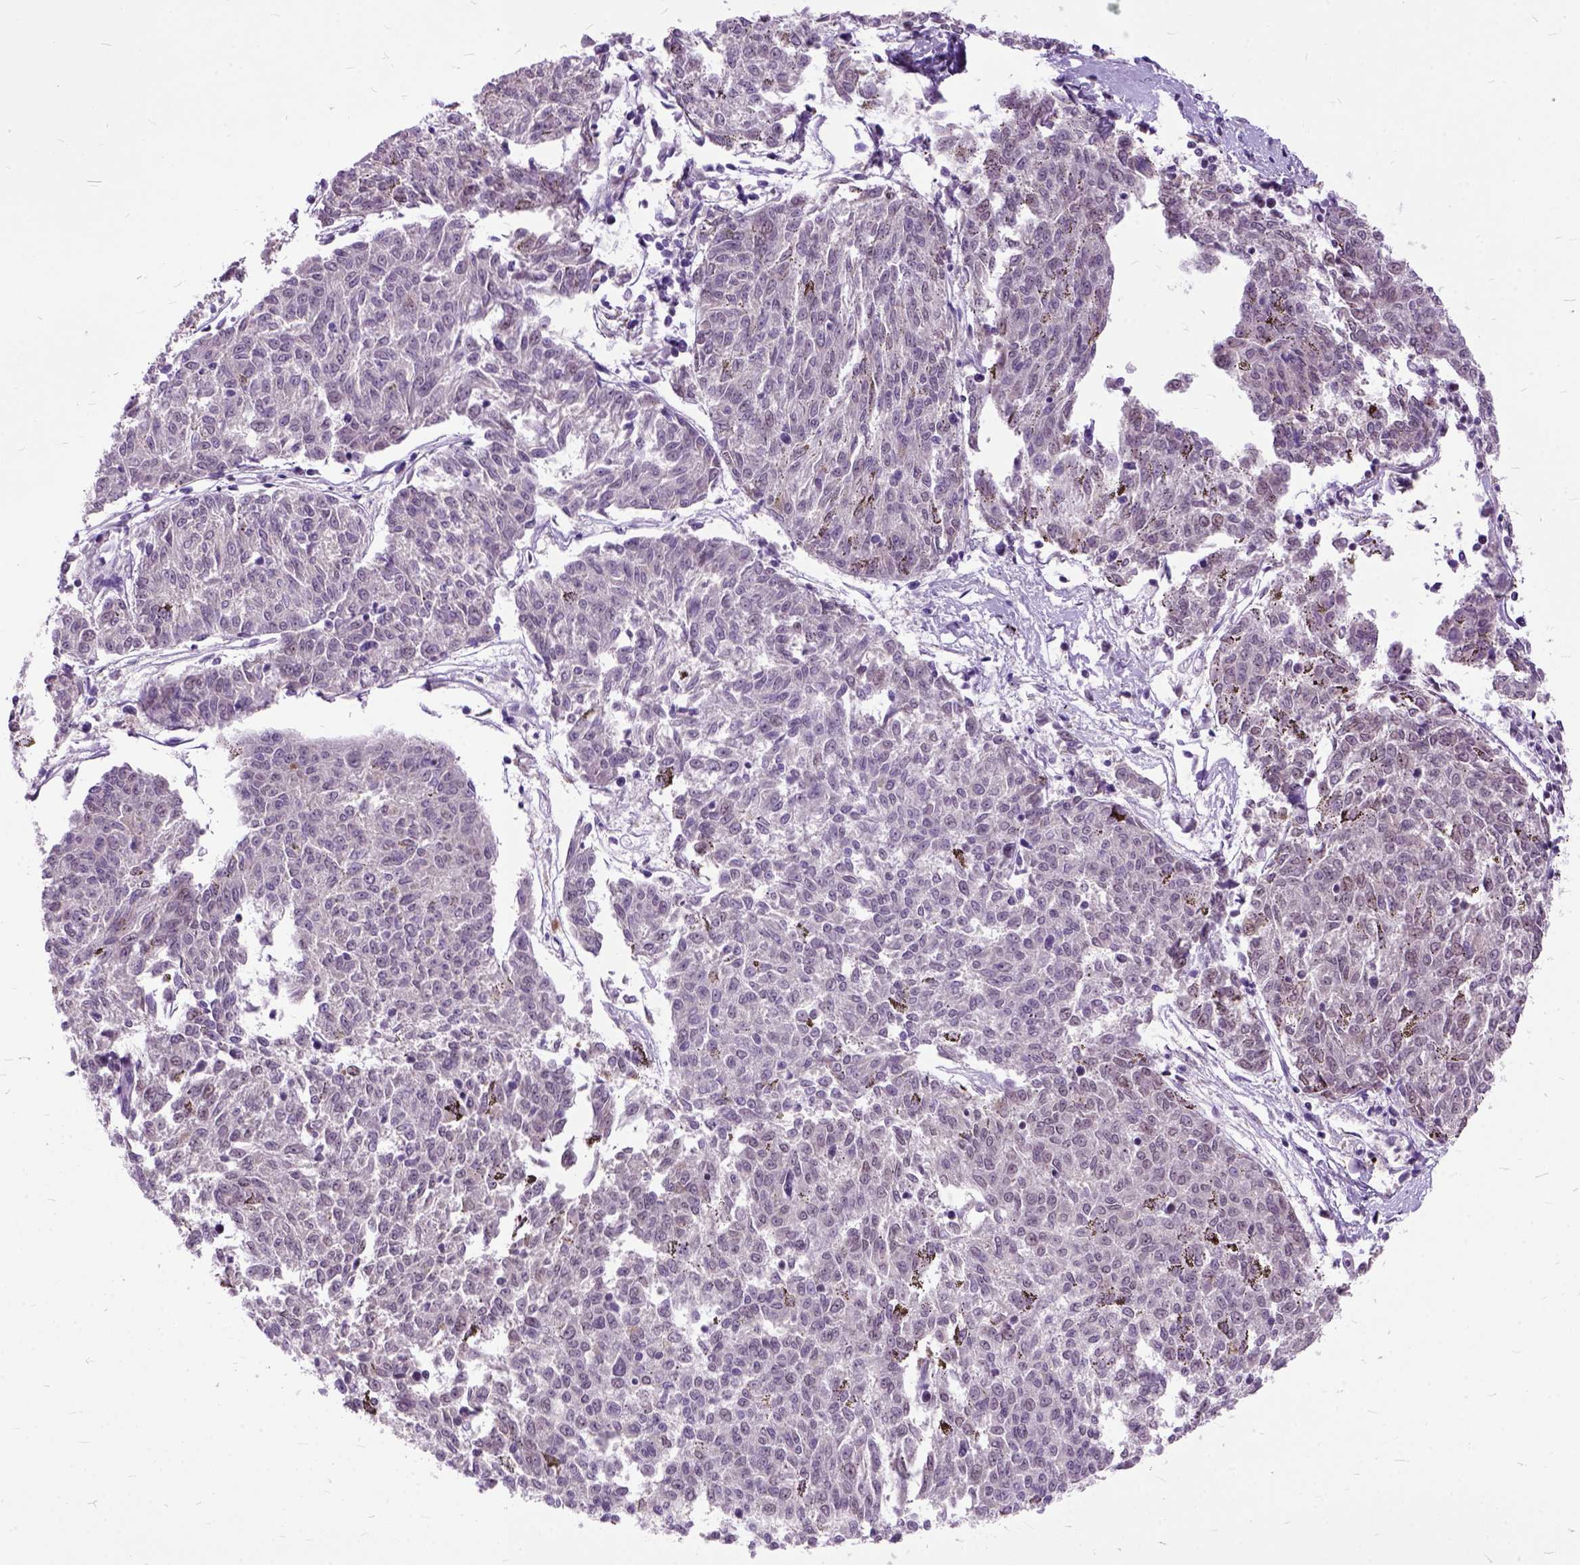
{"staining": {"intensity": "negative", "quantity": "none", "location": "none"}, "tissue": "melanoma", "cell_type": "Tumor cells", "image_type": "cancer", "snomed": [{"axis": "morphology", "description": "Malignant melanoma, NOS"}, {"axis": "topography", "description": "Skin"}], "caption": "The histopathology image demonstrates no staining of tumor cells in melanoma. (IHC, brightfield microscopy, high magnification).", "gene": "ORC5", "patient": {"sex": "female", "age": 72}}